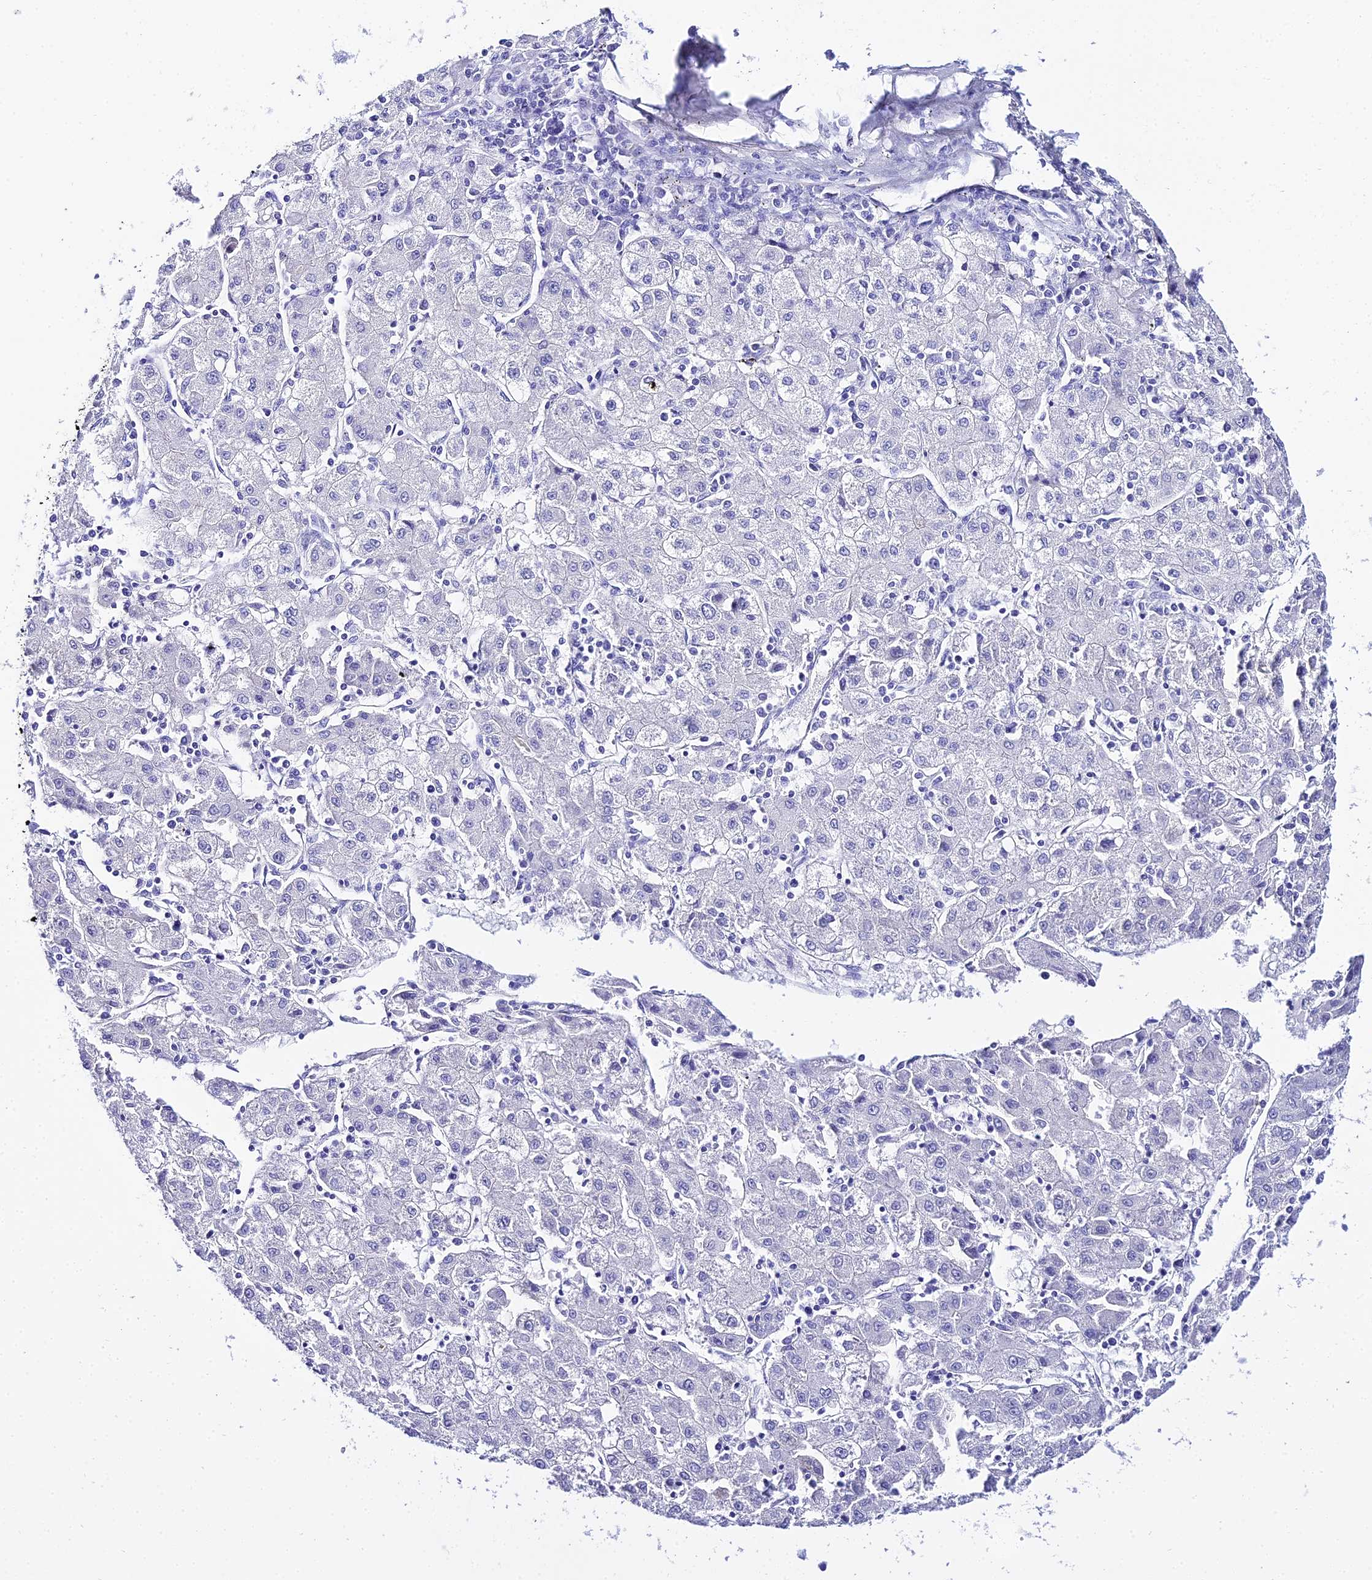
{"staining": {"intensity": "negative", "quantity": "none", "location": "none"}, "tissue": "liver cancer", "cell_type": "Tumor cells", "image_type": "cancer", "snomed": [{"axis": "morphology", "description": "Carcinoma, Hepatocellular, NOS"}, {"axis": "topography", "description": "Liver"}], "caption": "Tumor cells are negative for brown protein staining in hepatocellular carcinoma (liver).", "gene": "TRMT44", "patient": {"sex": "male", "age": 72}}